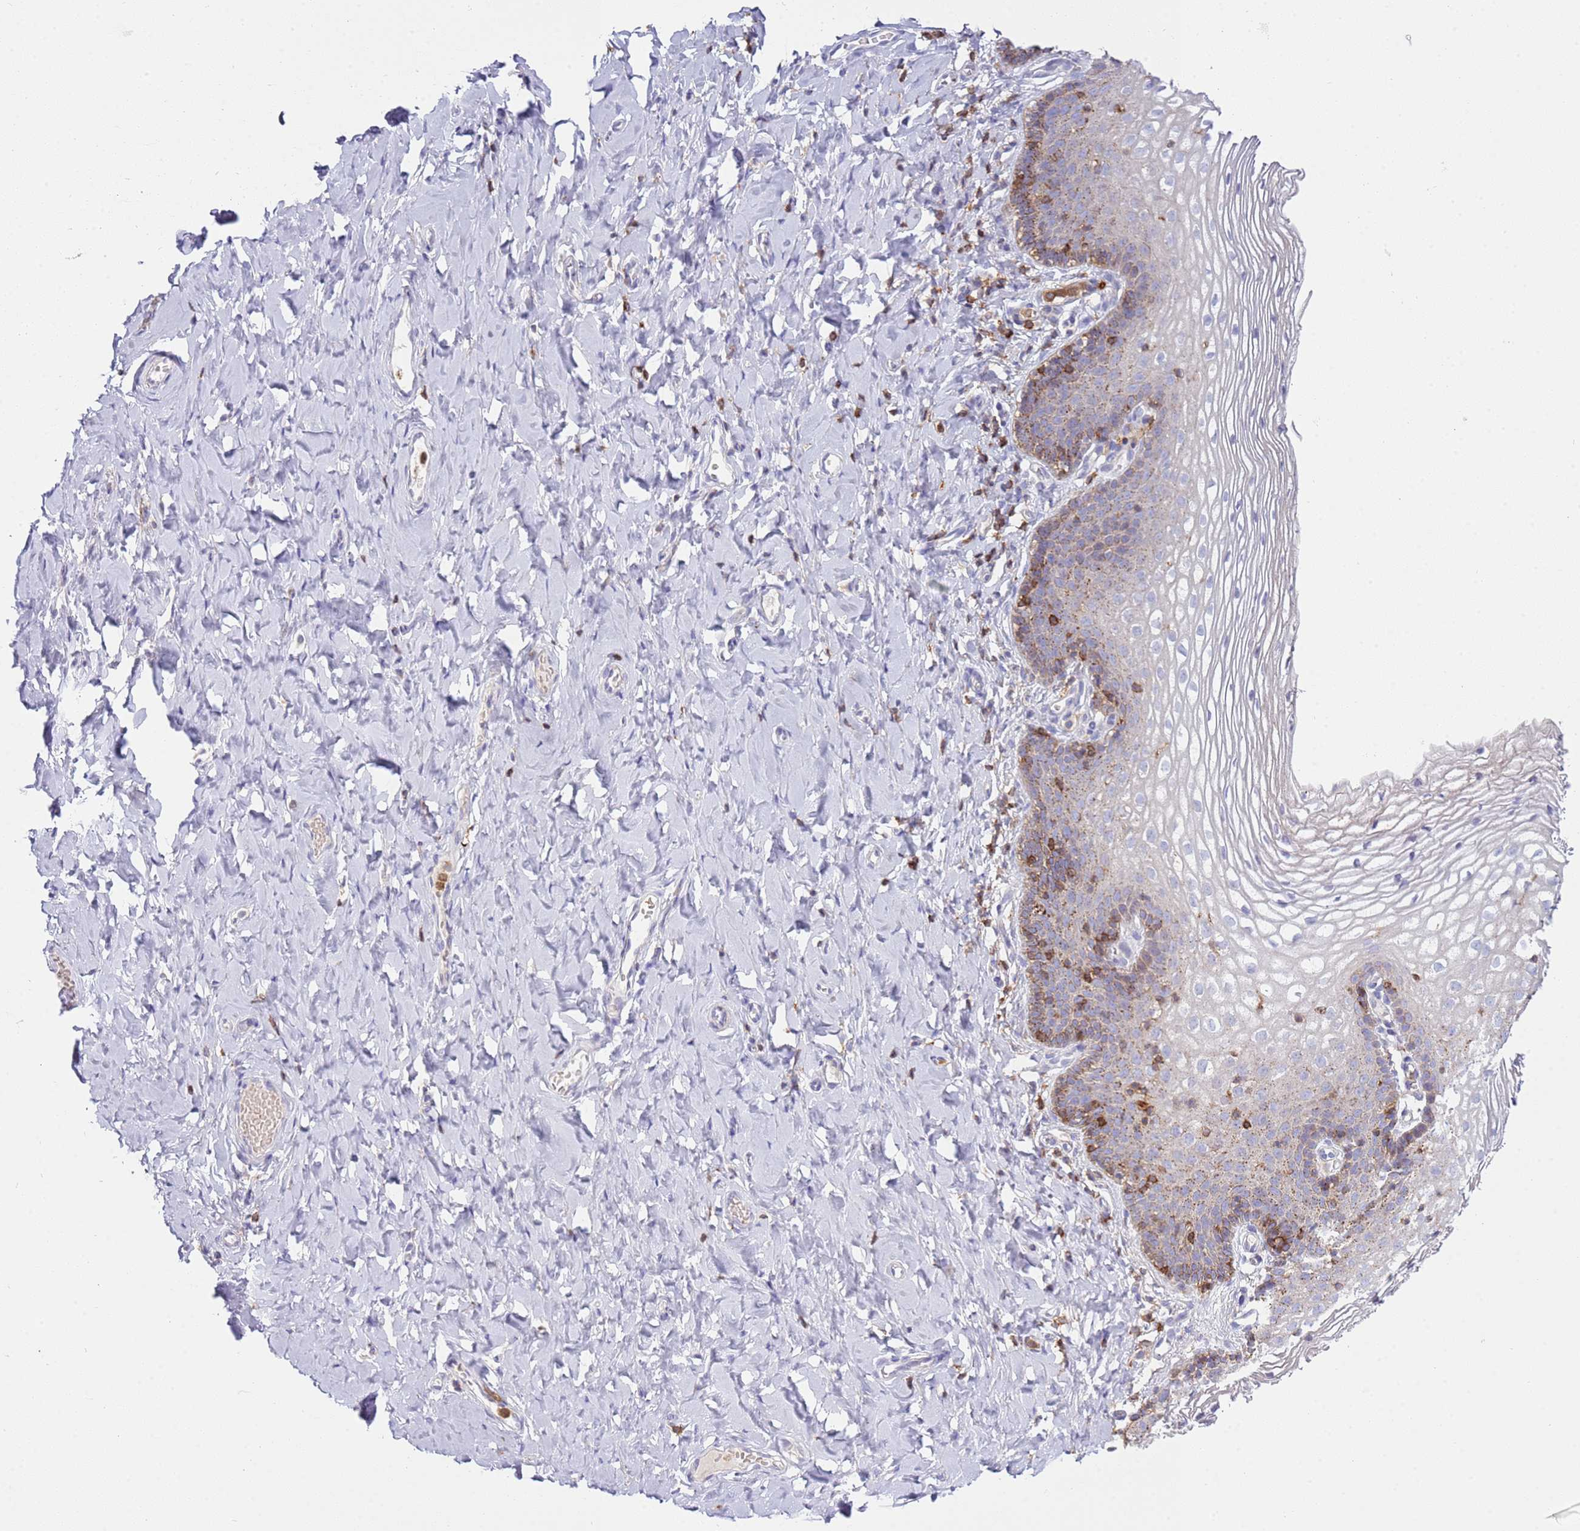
{"staining": {"intensity": "moderate", "quantity": "25%-75%", "location": "cytoplasmic/membranous"}, "tissue": "vagina", "cell_type": "Squamous epithelial cells", "image_type": "normal", "snomed": [{"axis": "morphology", "description": "Normal tissue, NOS"}, {"axis": "topography", "description": "Vagina"}], "caption": "Squamous epithelial cells demonstrate medium levels of moderate cytoplasmic/membranous expression in approximately 25%-75% of cells in normal human vagina. The protein of interest is stained brown, and the nuclei are stained in blue (DAB (3,3'-diaminobenzidine) IHC with brightfield microscopy, high magnification).", "gene": "TTPAL", "patient": {"sex": "female", "age": 60}}